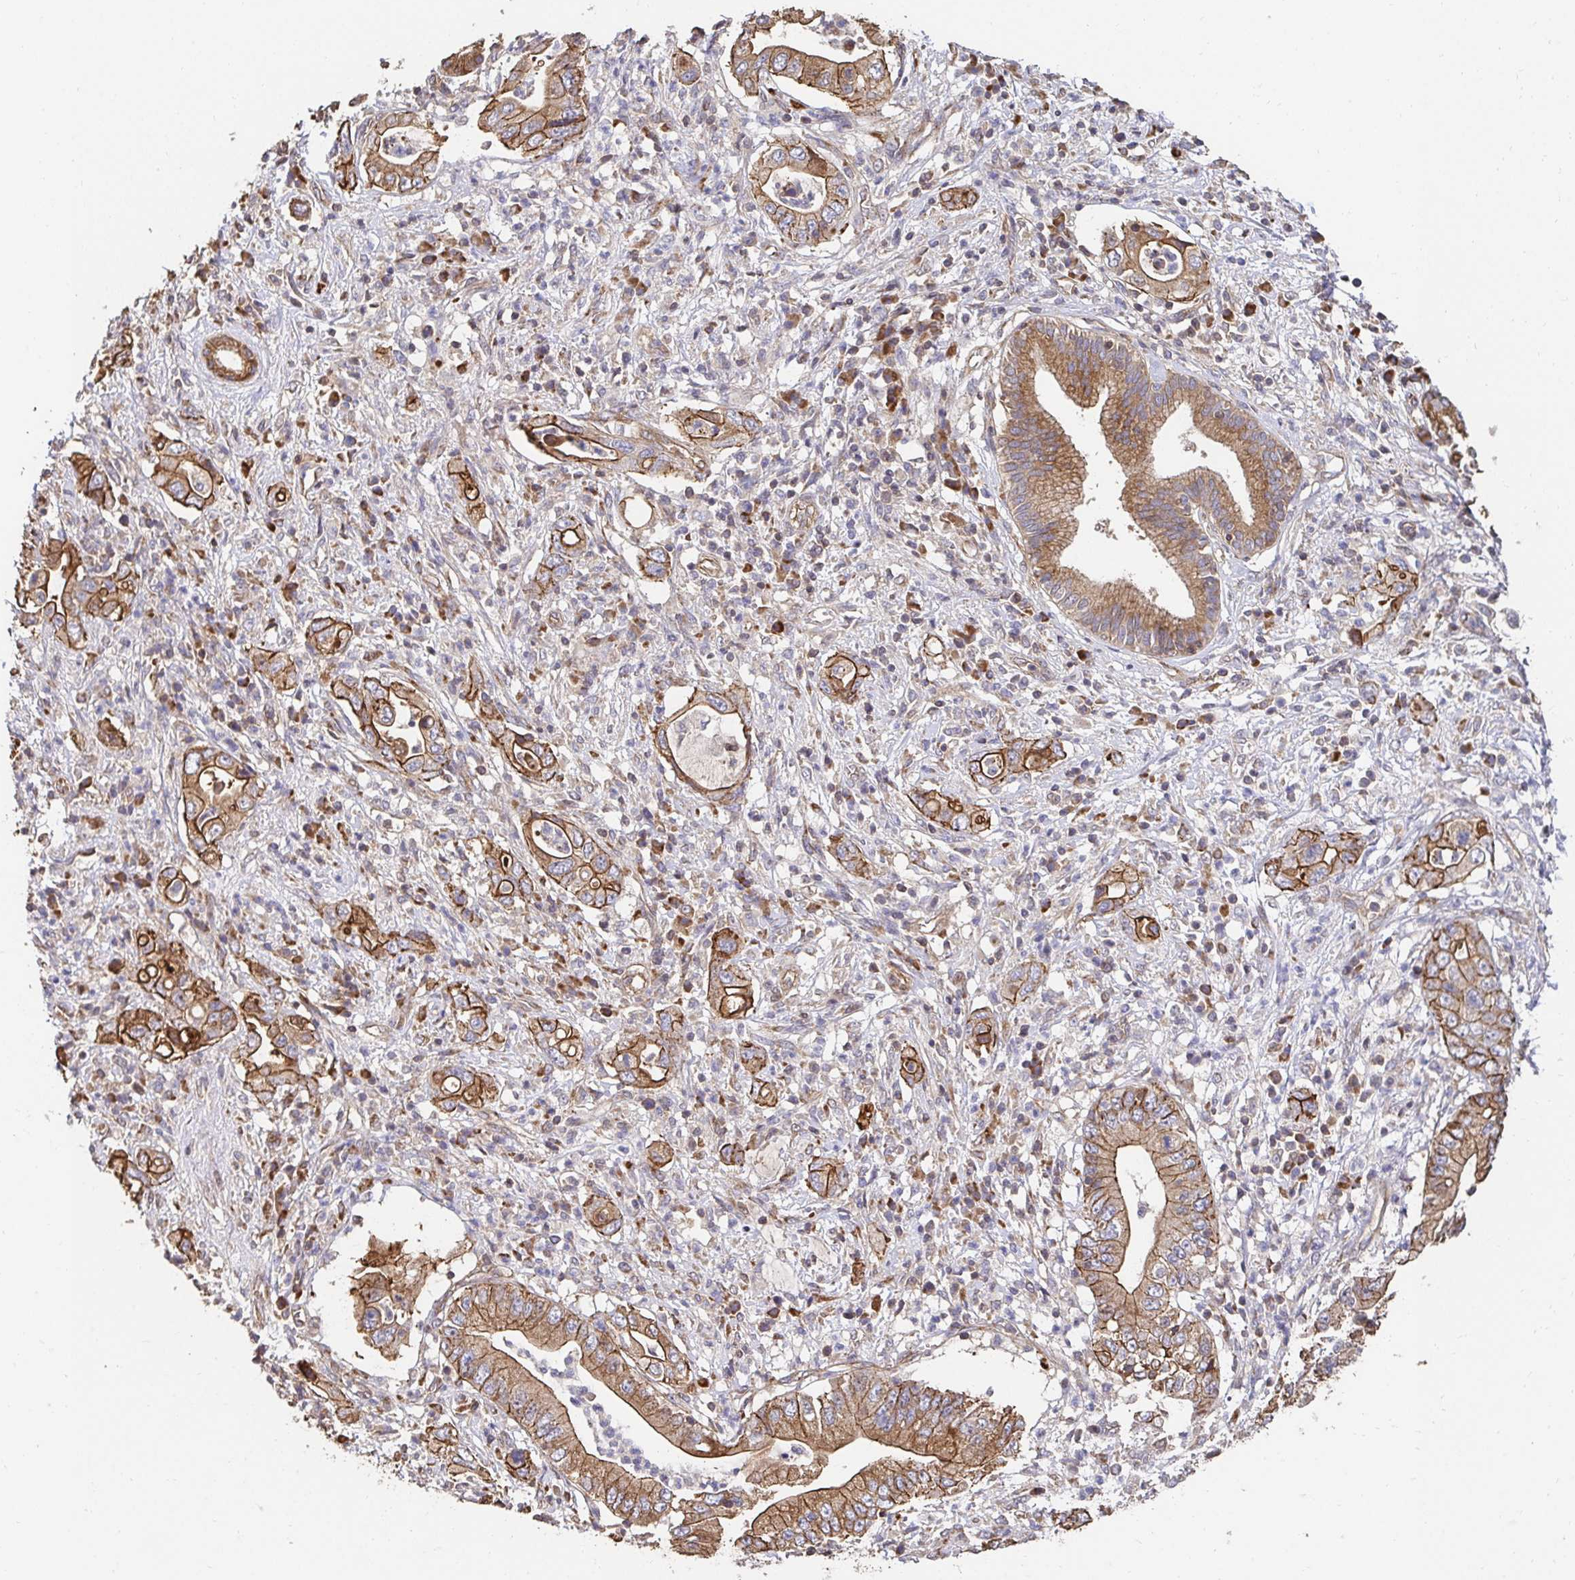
{"staining": {"intensity": "moderate", "quantity": ">75%", "location": "cytoplasmic/membranous"}, "tissue": "pancreatic cancer", "cell_type": "Tumor cells", "image_type": "cancer", "snomed": [{"axis": "morphology", "description": "Adenocarcinoma, NOS"}, {"axis": "topography", "description": "Pancreas"}], "caption": "An immunohistochemistry micrograph of neoplastic tissue is shown. Protein staining in brown labels moderate cytoplasmic/membranous positivity in pancreatic cancer within tumor cells. The staining is performed using DAB (3,3'-diaminobenzidine) brown chromogen to label protein expression. The nuclei are counter-stained blue using hematoxylin.", "gene": "APBB1", "patient": {"sex": "female", "age": 72}}